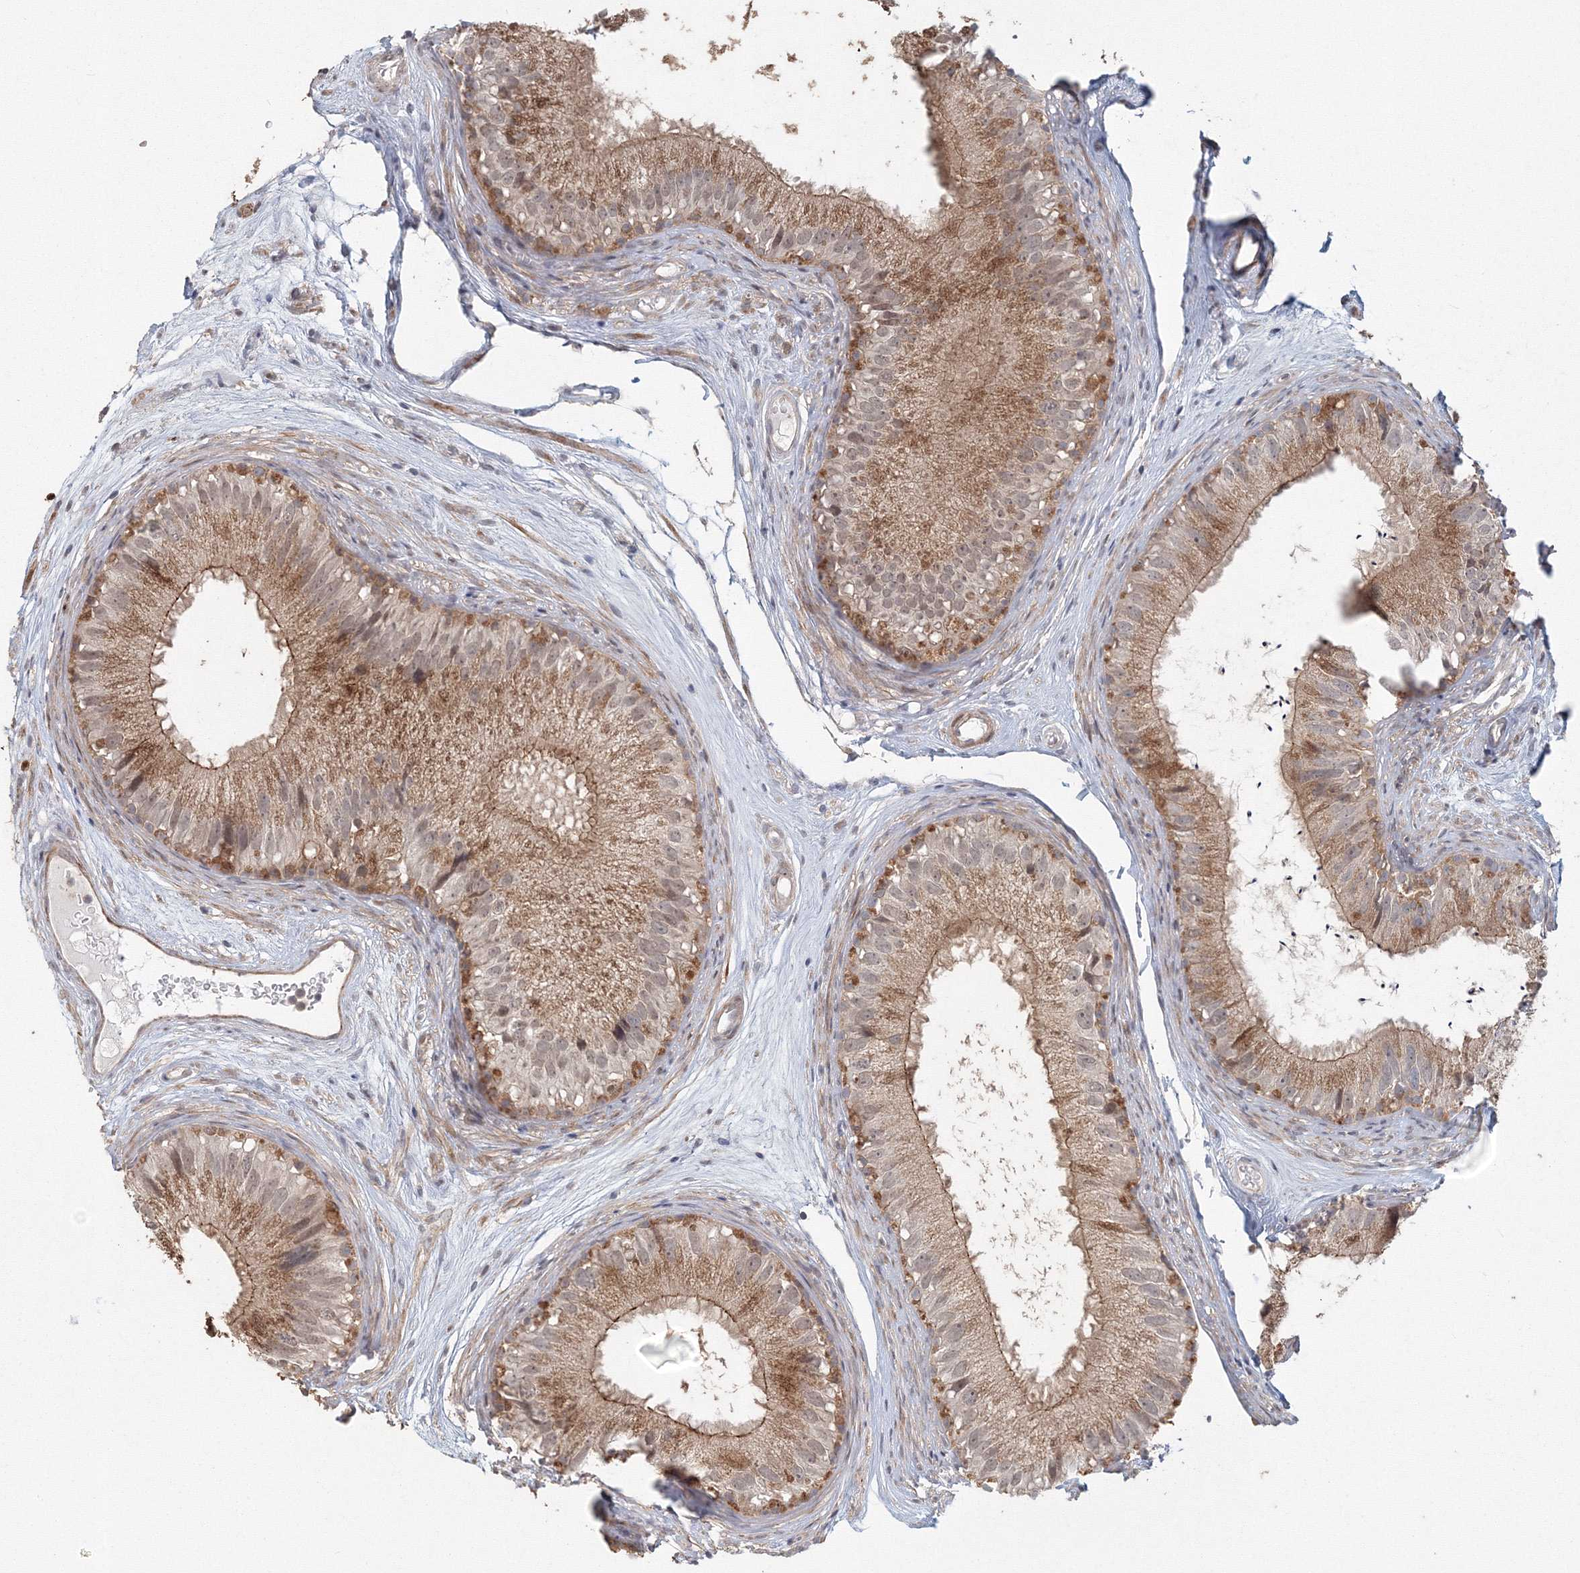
{"staining": {"intensity": "moderate", "quantity": ">75%", "location": "cytoplasmic/membranous,nuclear"}, "tissue": "epididymis", "cell_type": "Glandular cells", "image_type": "normal", "snomed": [{"axis": "morphology", "description": "Normal tissue, NOS"}, {"axis": "topography", "description": "Epididymis"}], "caption": "Human epididymis stained for a protein (brown) displays moderate cytoplasmic/membranous,nuclear positive staining in about >75% of glandular cells.", "gene": "TACC2", "patient": {"sex": "male", "age": 77}}